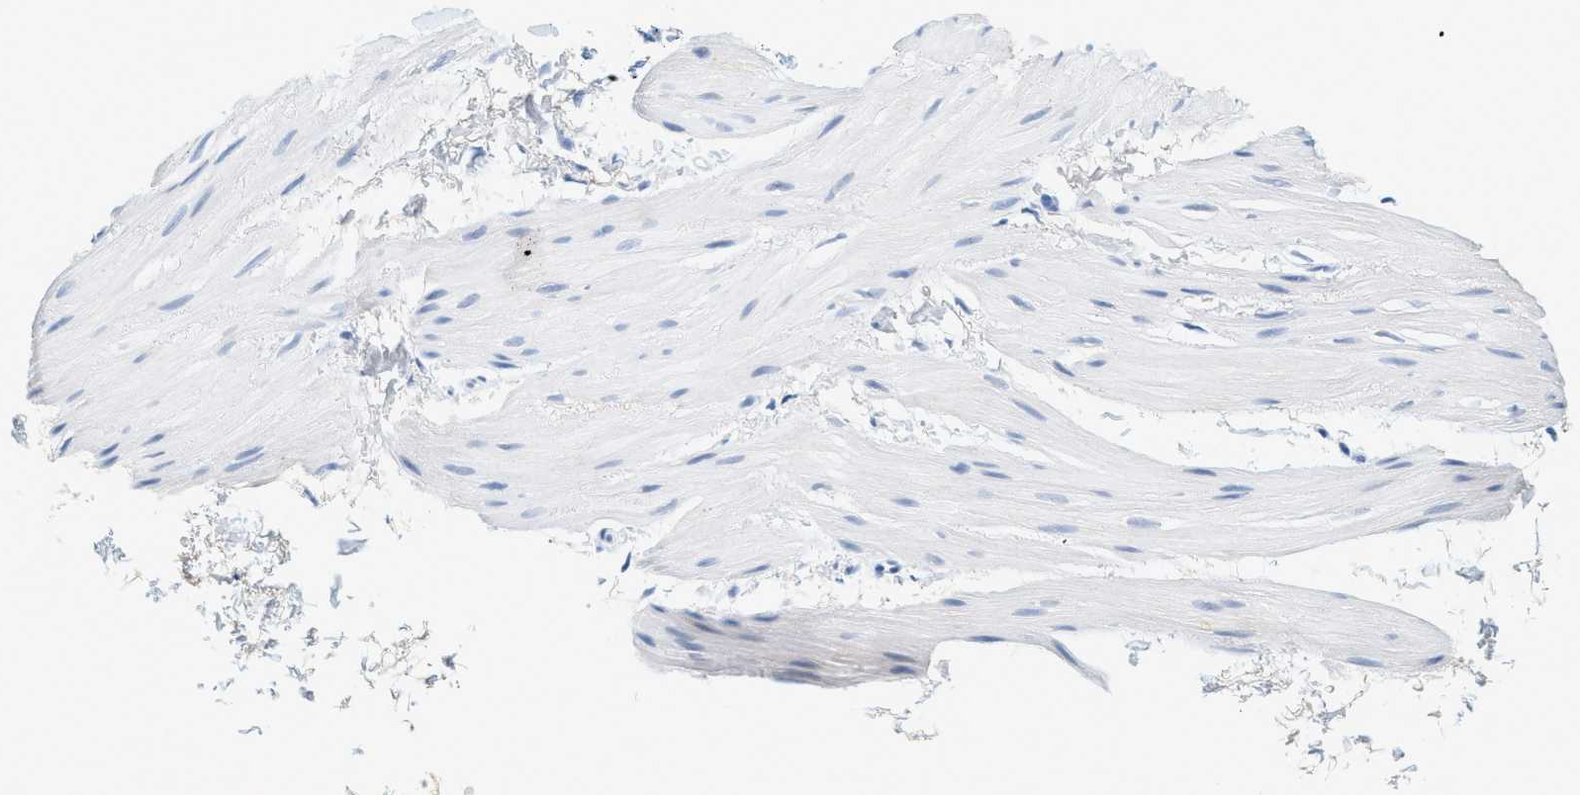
{"staining": {"intensity": "negative", "quantity": "none", "location": "none"}, "tissue": "smooth muscle", "cell_type": "Smooth muscle cells", "image_type": "normal", "snomed": [{"axis": "morphology", "description": "Normal tissue, NOS"}, {"axis": "topography", "description": "Smooth muscle"}], "caption": "This is an immunohistochemistry photomicrograph of unremarkable human smooth muscle. There is no expression in smooth muscle cells.", "gene": "LCN2", "patient": {"sex": "male", "age": 16}}